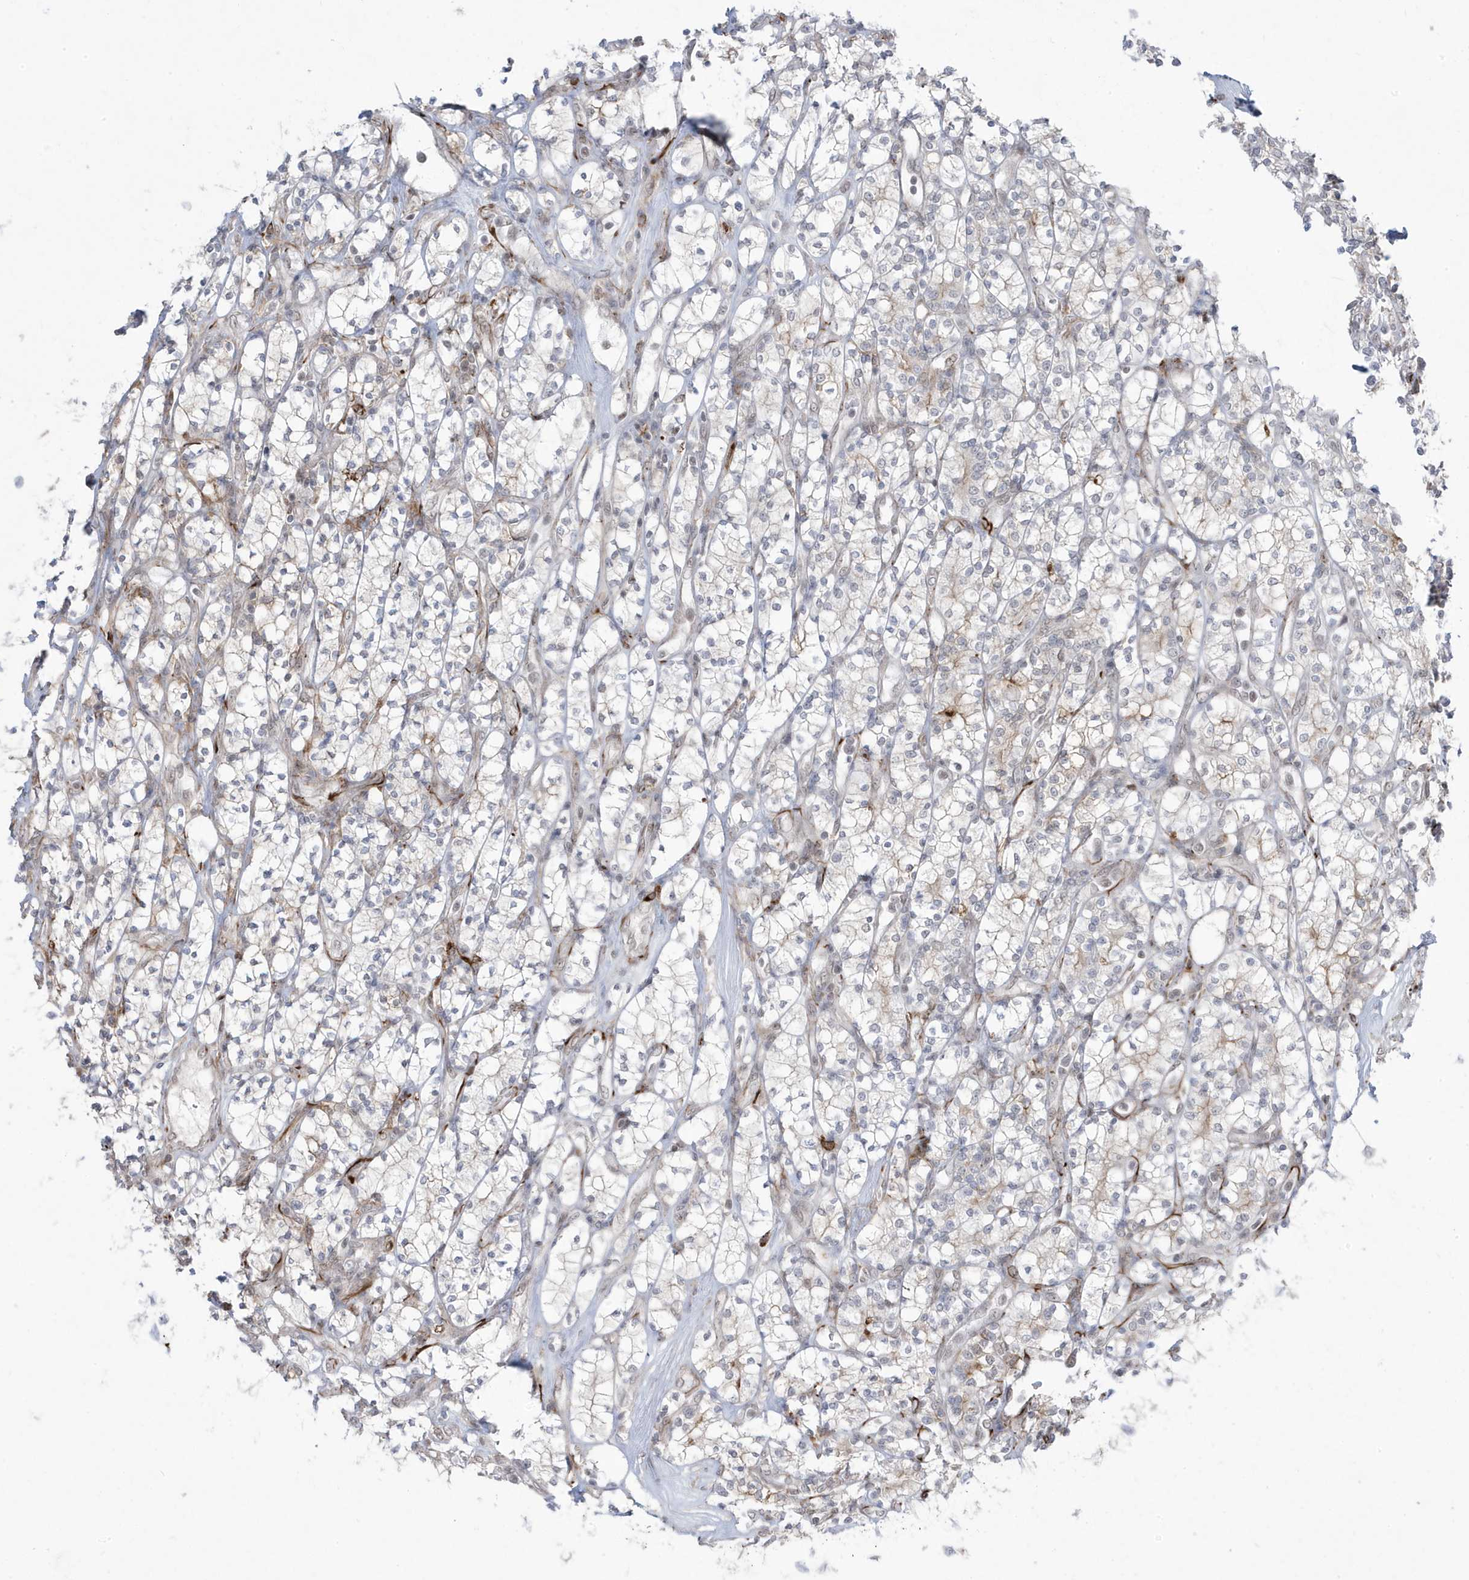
{"staining": {"intensity": "negative", "quantity": "none", "location": "none"}, "tissue": "renal cancer", "cell_type": "Tumor cells", "image_type": "cancer", "snomed": [{"axis": "morphology", "description": "Adenocarcinoma, NOS"}, {"axis": "topography", "description": "Kidney"}], "caption": "Immunohistochemistry histopathology image of neoplastic tissue: human renal cancer stained with DAB displays no significant protein positivity in tumor cells.", "gene": "ADAMTSL3", "patient": {"sex": "male", "age": 77}}